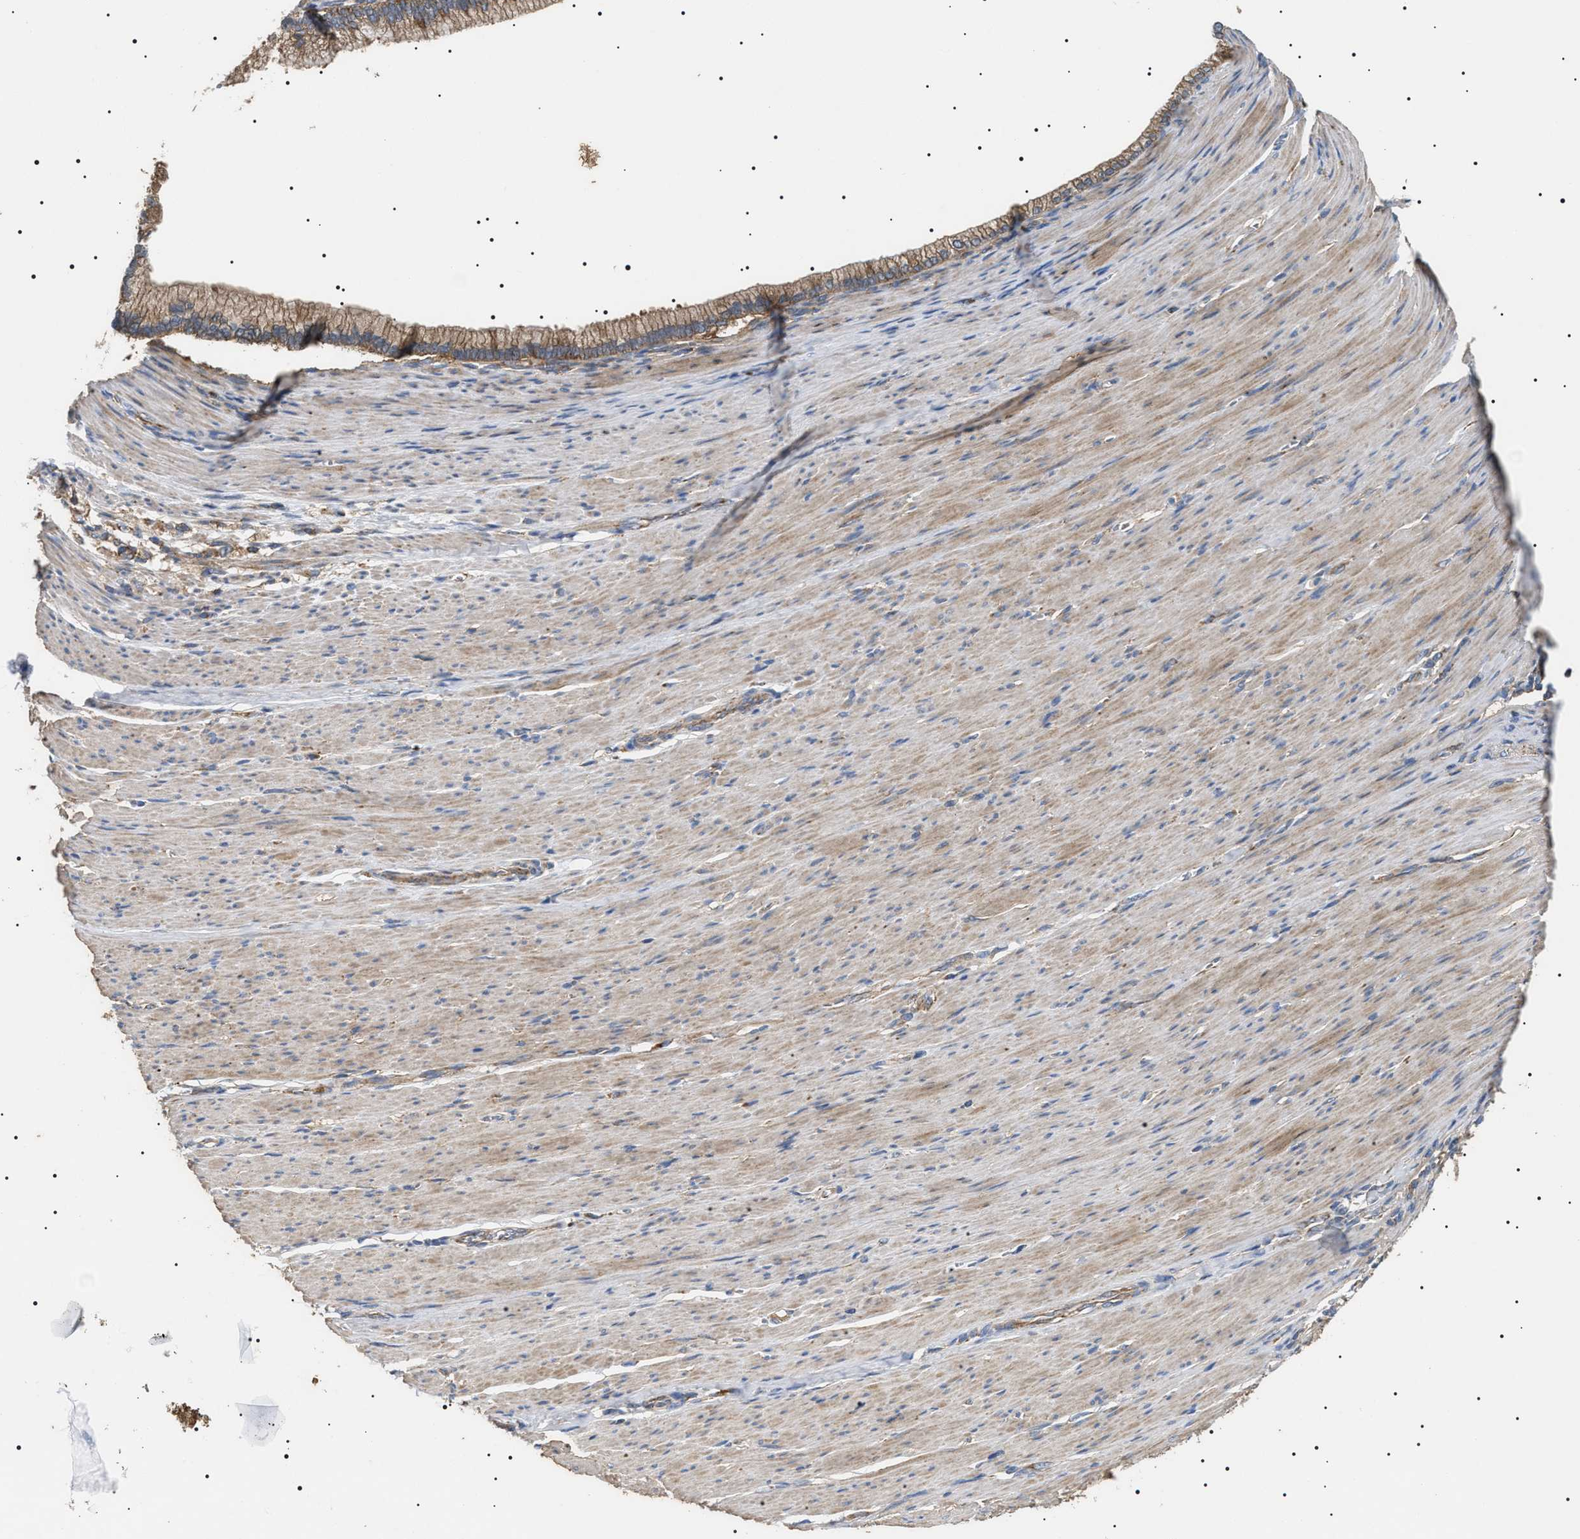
{"staining": {"intensity": "moderate", "quantity": ">75%", "location": "cytoplasmic/membranous"}, "tissue": "pancreatic cancer", "cell_type": "Tumor cells", "image_type": "cancer", "snomed": [{"axis": "morphology", "description": "Adenocarcinoma, NOS"}, {"axis": "topography", "description": "Pancreas"}], "caption": "IHC of human pancreatic adenocarcinoma shows medium levels of moderate cytoplasmic/membranous staining in about >75% of tumor cells.", "gene": "OXSM", "patient": {"sex": "male", "age": 69}}